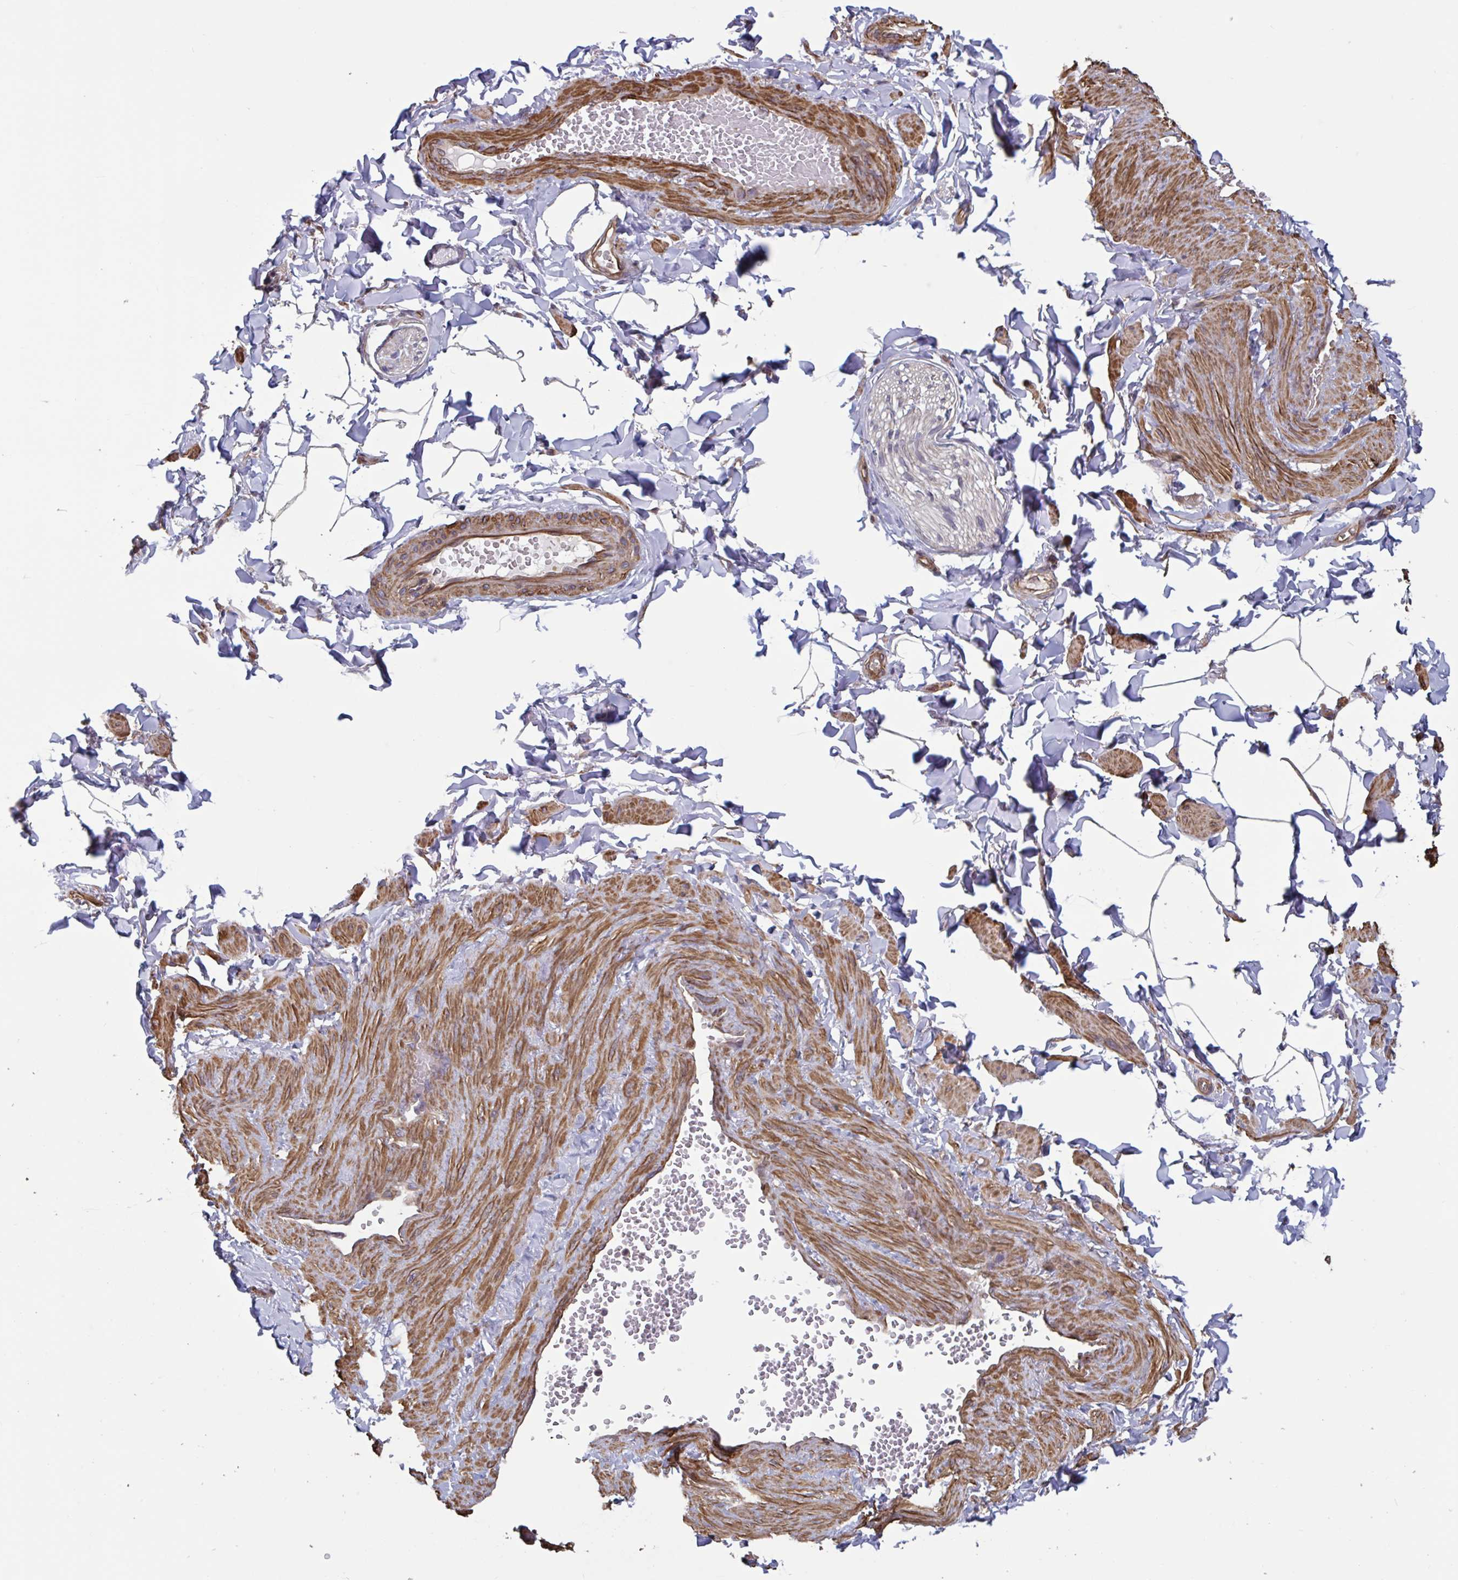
{"staining": {"intensity": "negative", "quantity": "none", "location": "none"}, "tissue": "adipose tissue", "cell_type": "Adipocytes", "image_type": "normal", "snomed": [{"axis": "morphology", "description": "Normal tissue, NOS"}, {"axis": "topography", "description": "Epididymis"}, {"axis": "topography", "description": "Peripheral nerve tissue"}], "caption": "Immunohistochemistry (IHC) image of benign human adipose tissue stained for a protein (brown), which demonstrates no staining in adipocytes.", "gene": "IPO5", "patient": {"sex": "male", "age": 32}}